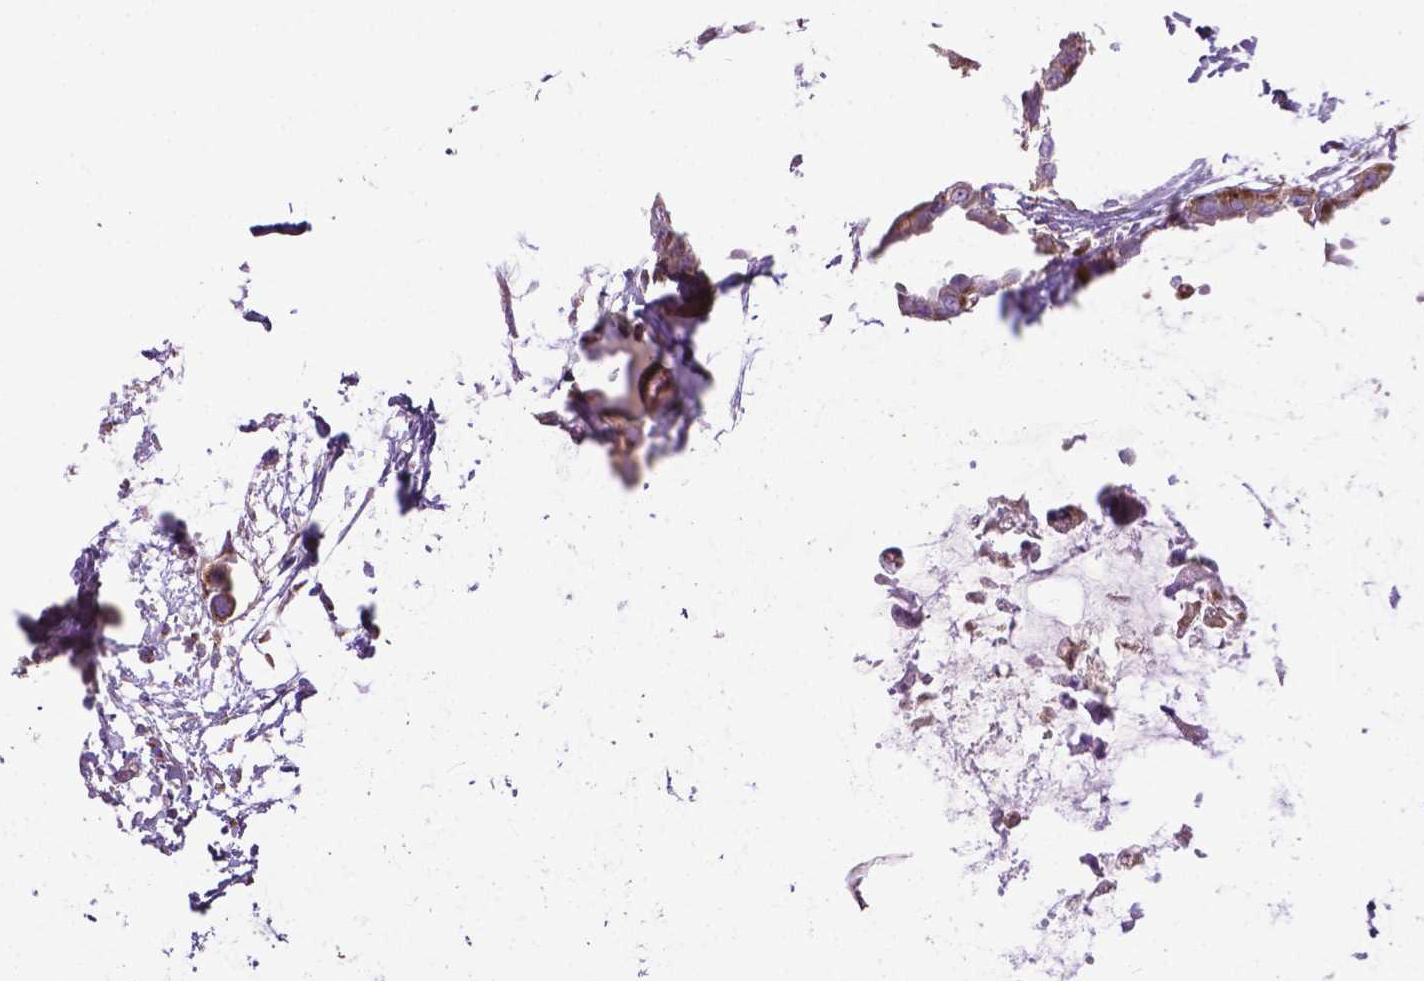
{"staining": {"intensity": "weak", "quantity": ">75%", "location": "cytoplasmic/membranous"}, "tissue": "breast cancer", "cell_type": "Tumor cells", "image_type": "cancer", "snomed": [{"axis": "morphology", "description": "Duct carcinoma"}, {"axis": "topography", "description": "Breast"}], "caption": "Immunohistochemical staining of human breast invasive ductal carcinoma shows low levels of weak cytoplasmic/membranous protein expression in approximately >75% of tumor cells.", "gene": "VDAC1", "patient": {"sex": "female", "age": 38}}